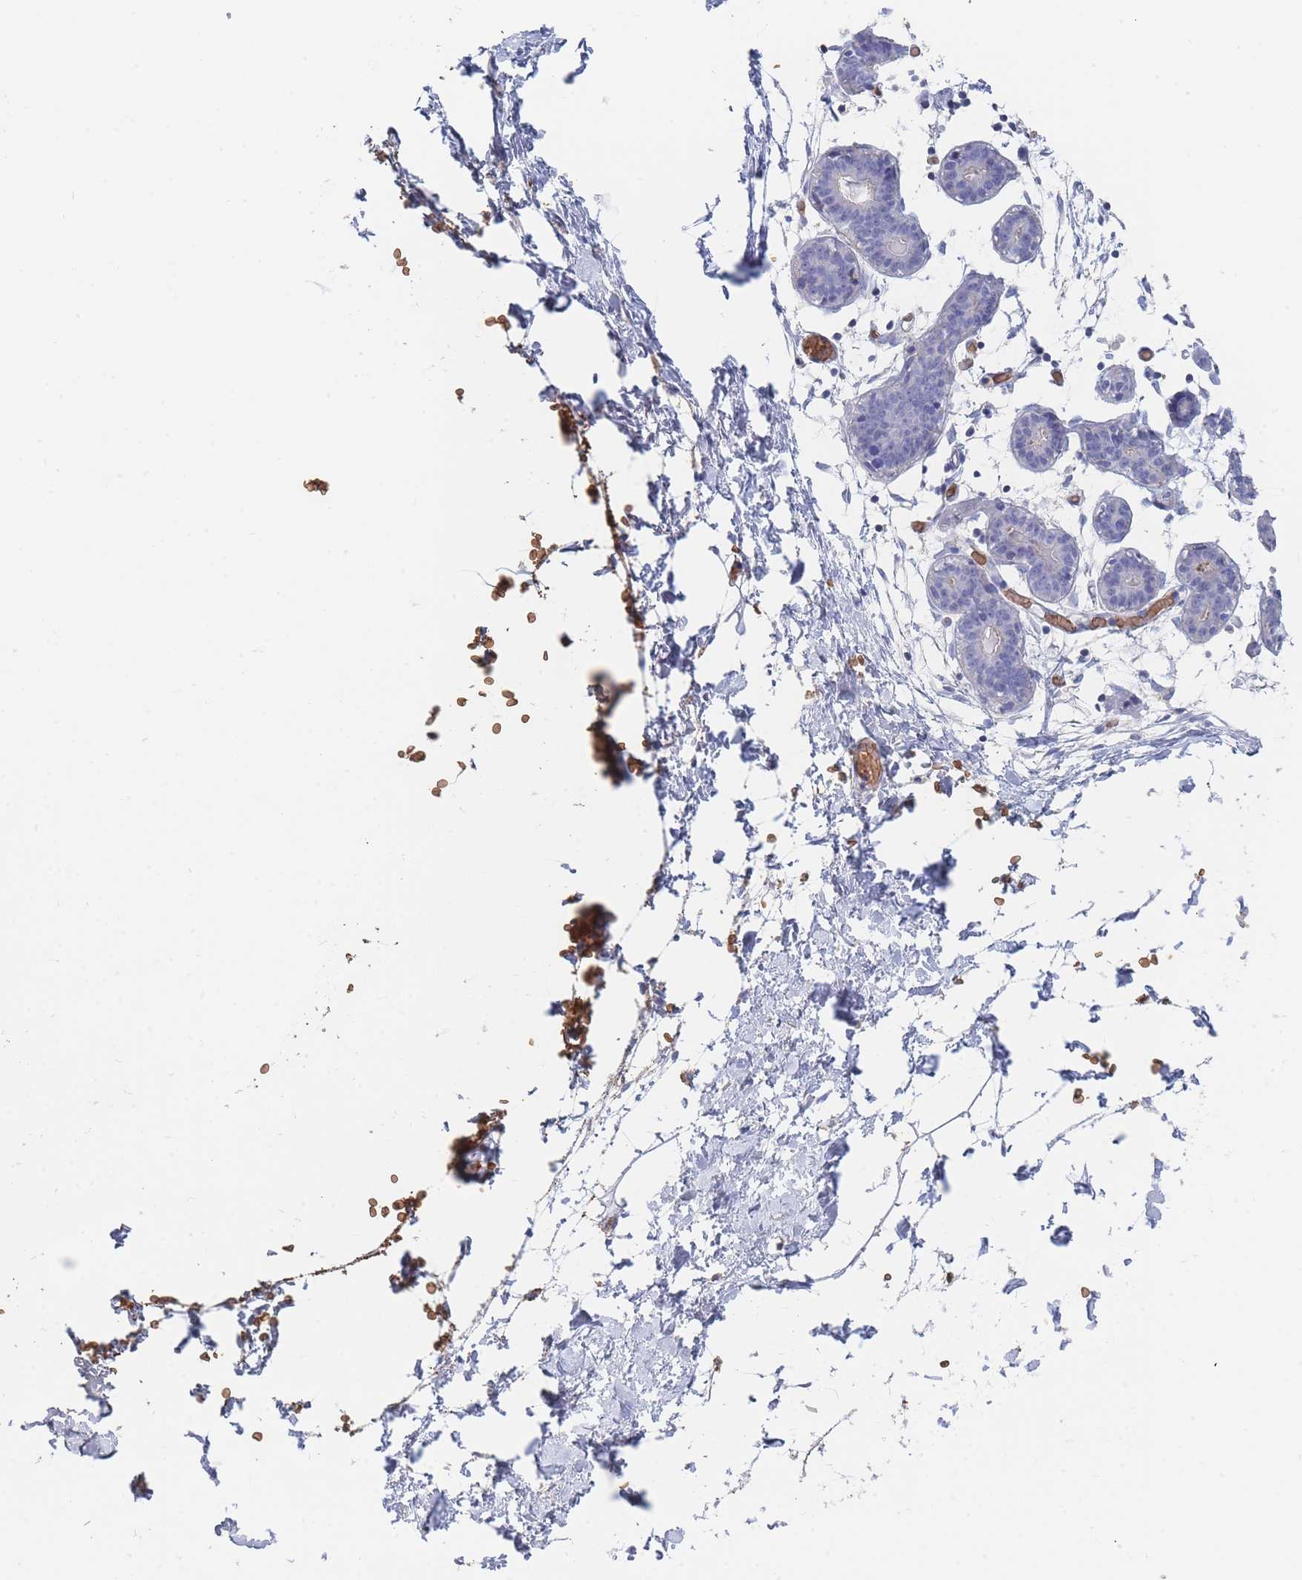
{"staining": {"intensity": "negative", "quantity": "none", "location": "none"}, "tissue": "breast", "cell_type": "Adipocytes", "image_type": "normal", "snomed": [{"axis": "morphology", "description": "Normal tissue, NOS"}, {"axis": "topography", "description": "Breast"}], "caption": "Adipocytes show no significant expression in unremarkable breast.", "gene": "SLC2A1", "patient": {"sex": "female", "age": 27}}